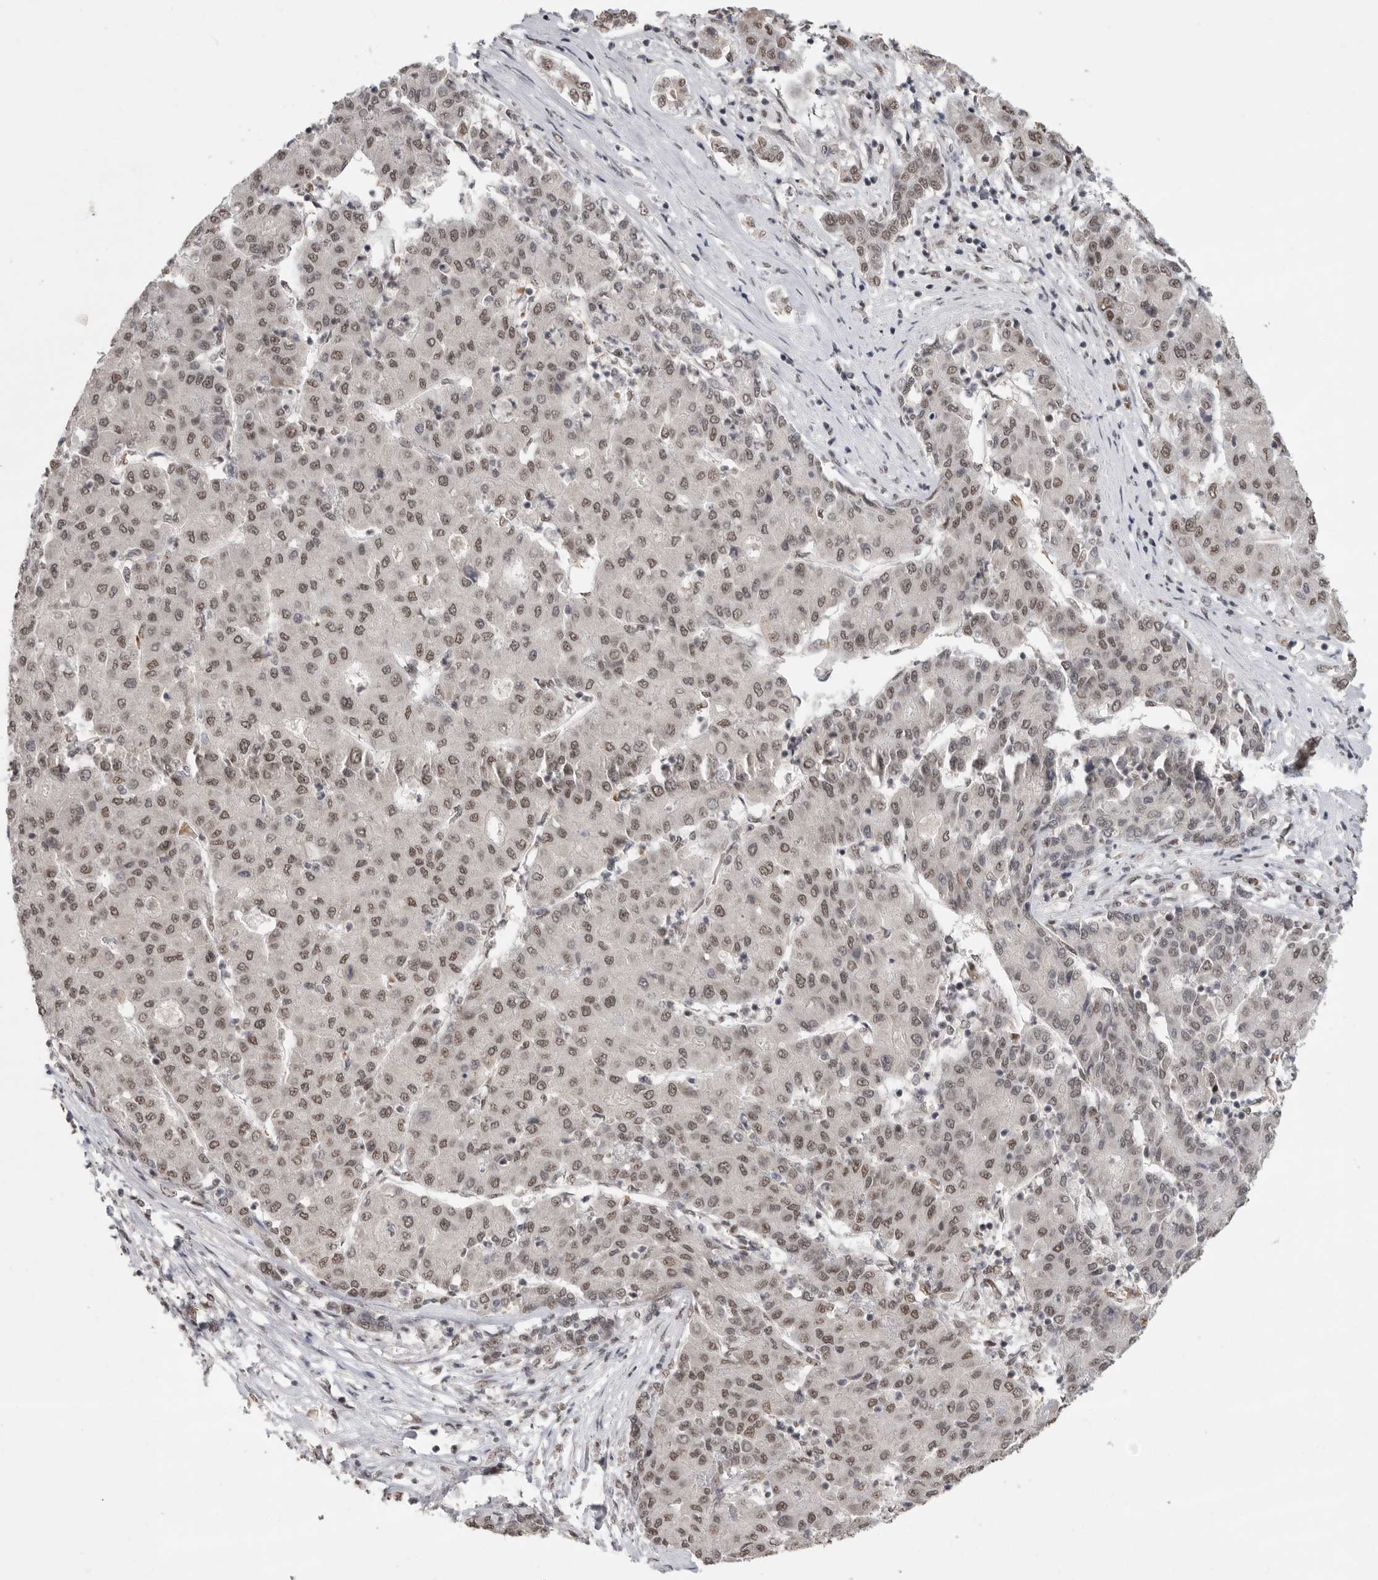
{"staining": {"intensity": "weak", "quantity": "25%-75%", "location": "nuclear"}, "tissue": "liver cancer", "cell_type": "Tumor cells", "image_type": "cancer", "snomed": [{"axis": "morphology", "description": "Carcinoma, Hepatocellular, NOS"}, {"axis": "topography", "description": "Liver"}], "caption": "Liver hepatocellular carcinoma stained for a protein displays weak nuclear positivity in tumor cells. (DAB IHC with brightfield microscopy, high magnification).", "gene": "PPP1R10", "patient": {"sex": "male", "age": 65}}